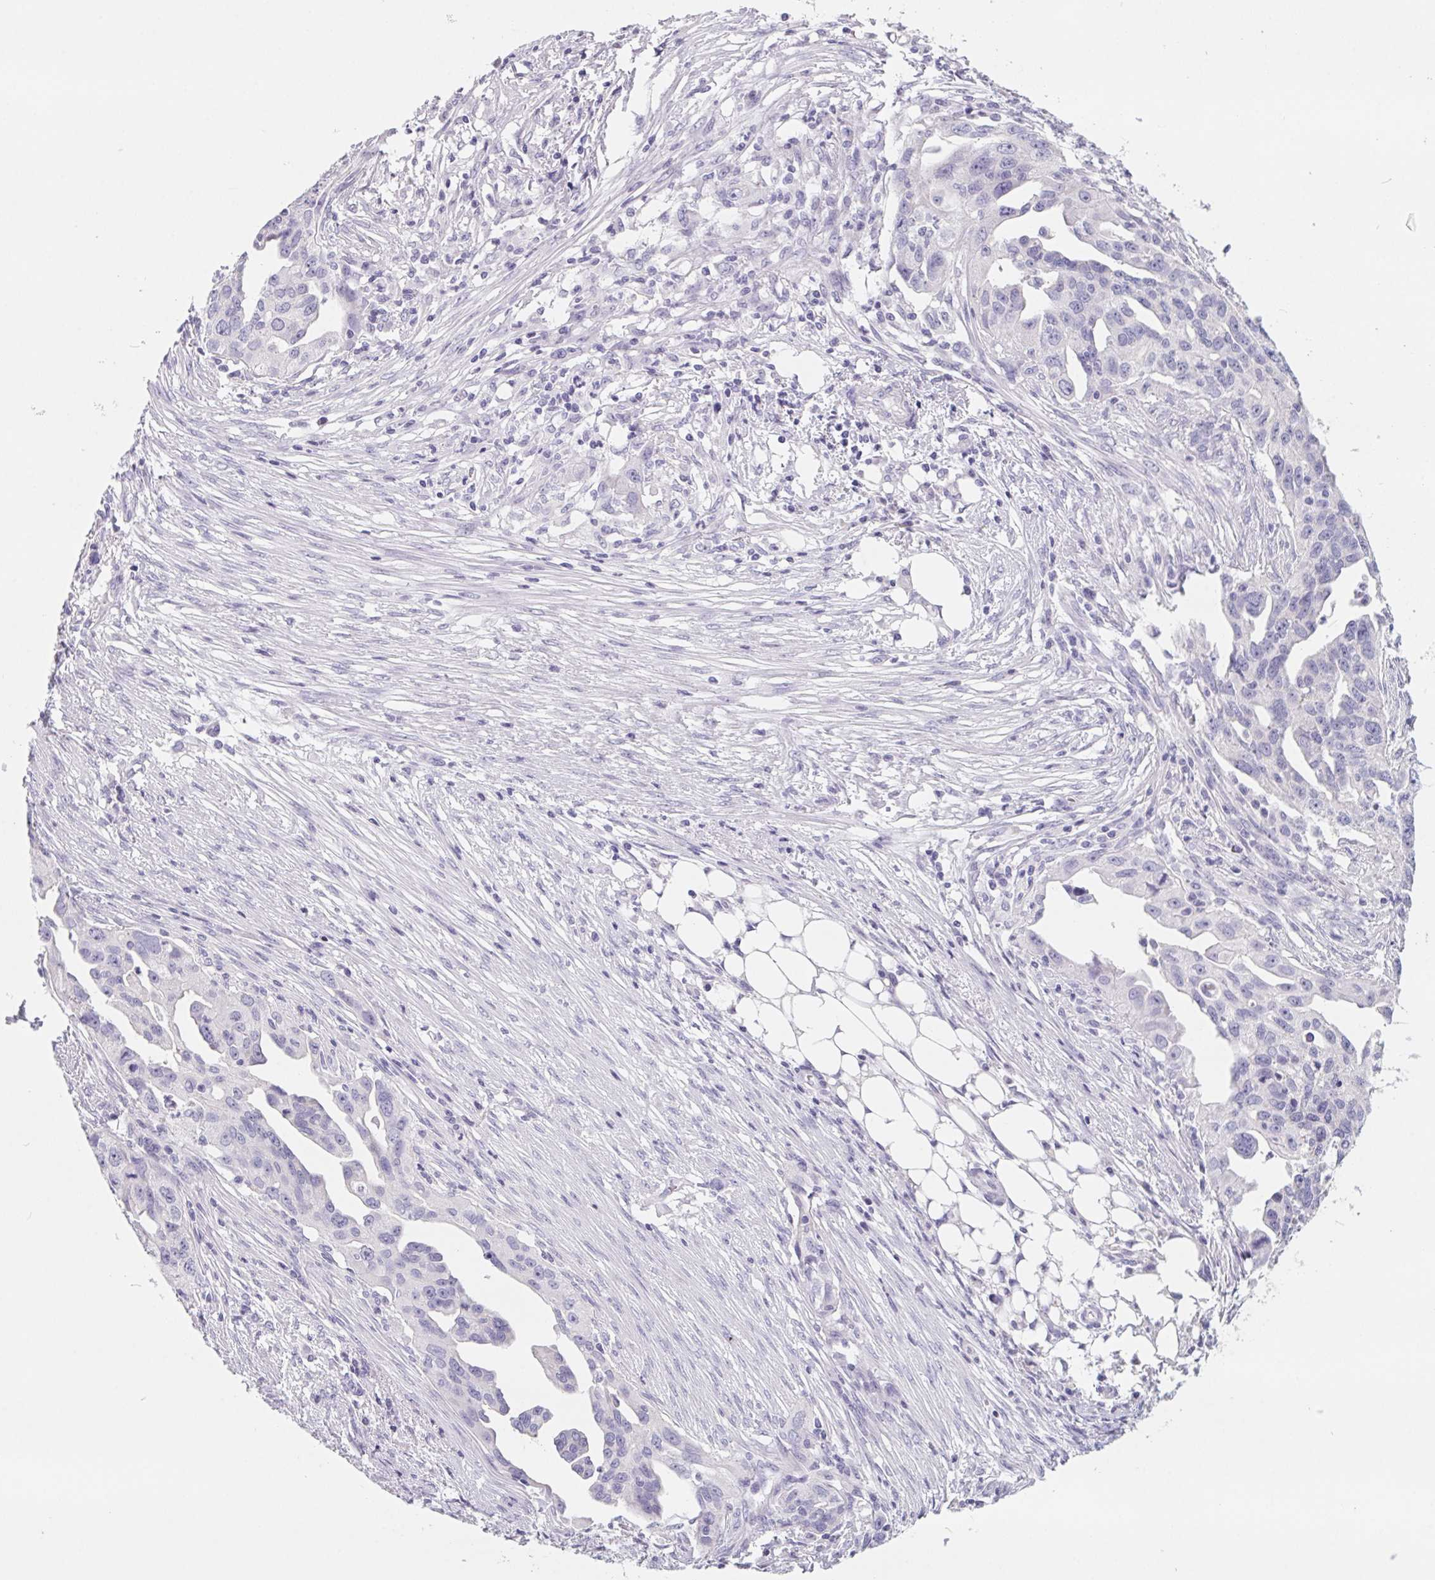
{"staining": {"intensity": "negative", "quantity": "none", "location": "none"}, "tissue": "ovarian cancer", "cell_type": "Tumor cells", "image_type": "cancer", "snomed": [{"axis": "morphology", "description": "Carcinoma, endometroid"}, {"axis": "morphology", "description": "Cystadenocarcinoma, serous, NOS"}, {"axis": "topography", "description": "Ovary"}], "caption": "Human ovarian endometroid carcinoma stained for a protein using IHC exhibits no positivity in tumor cells.", "gene": "FDX1", "patient": {"sex": "female", "age": 45}}